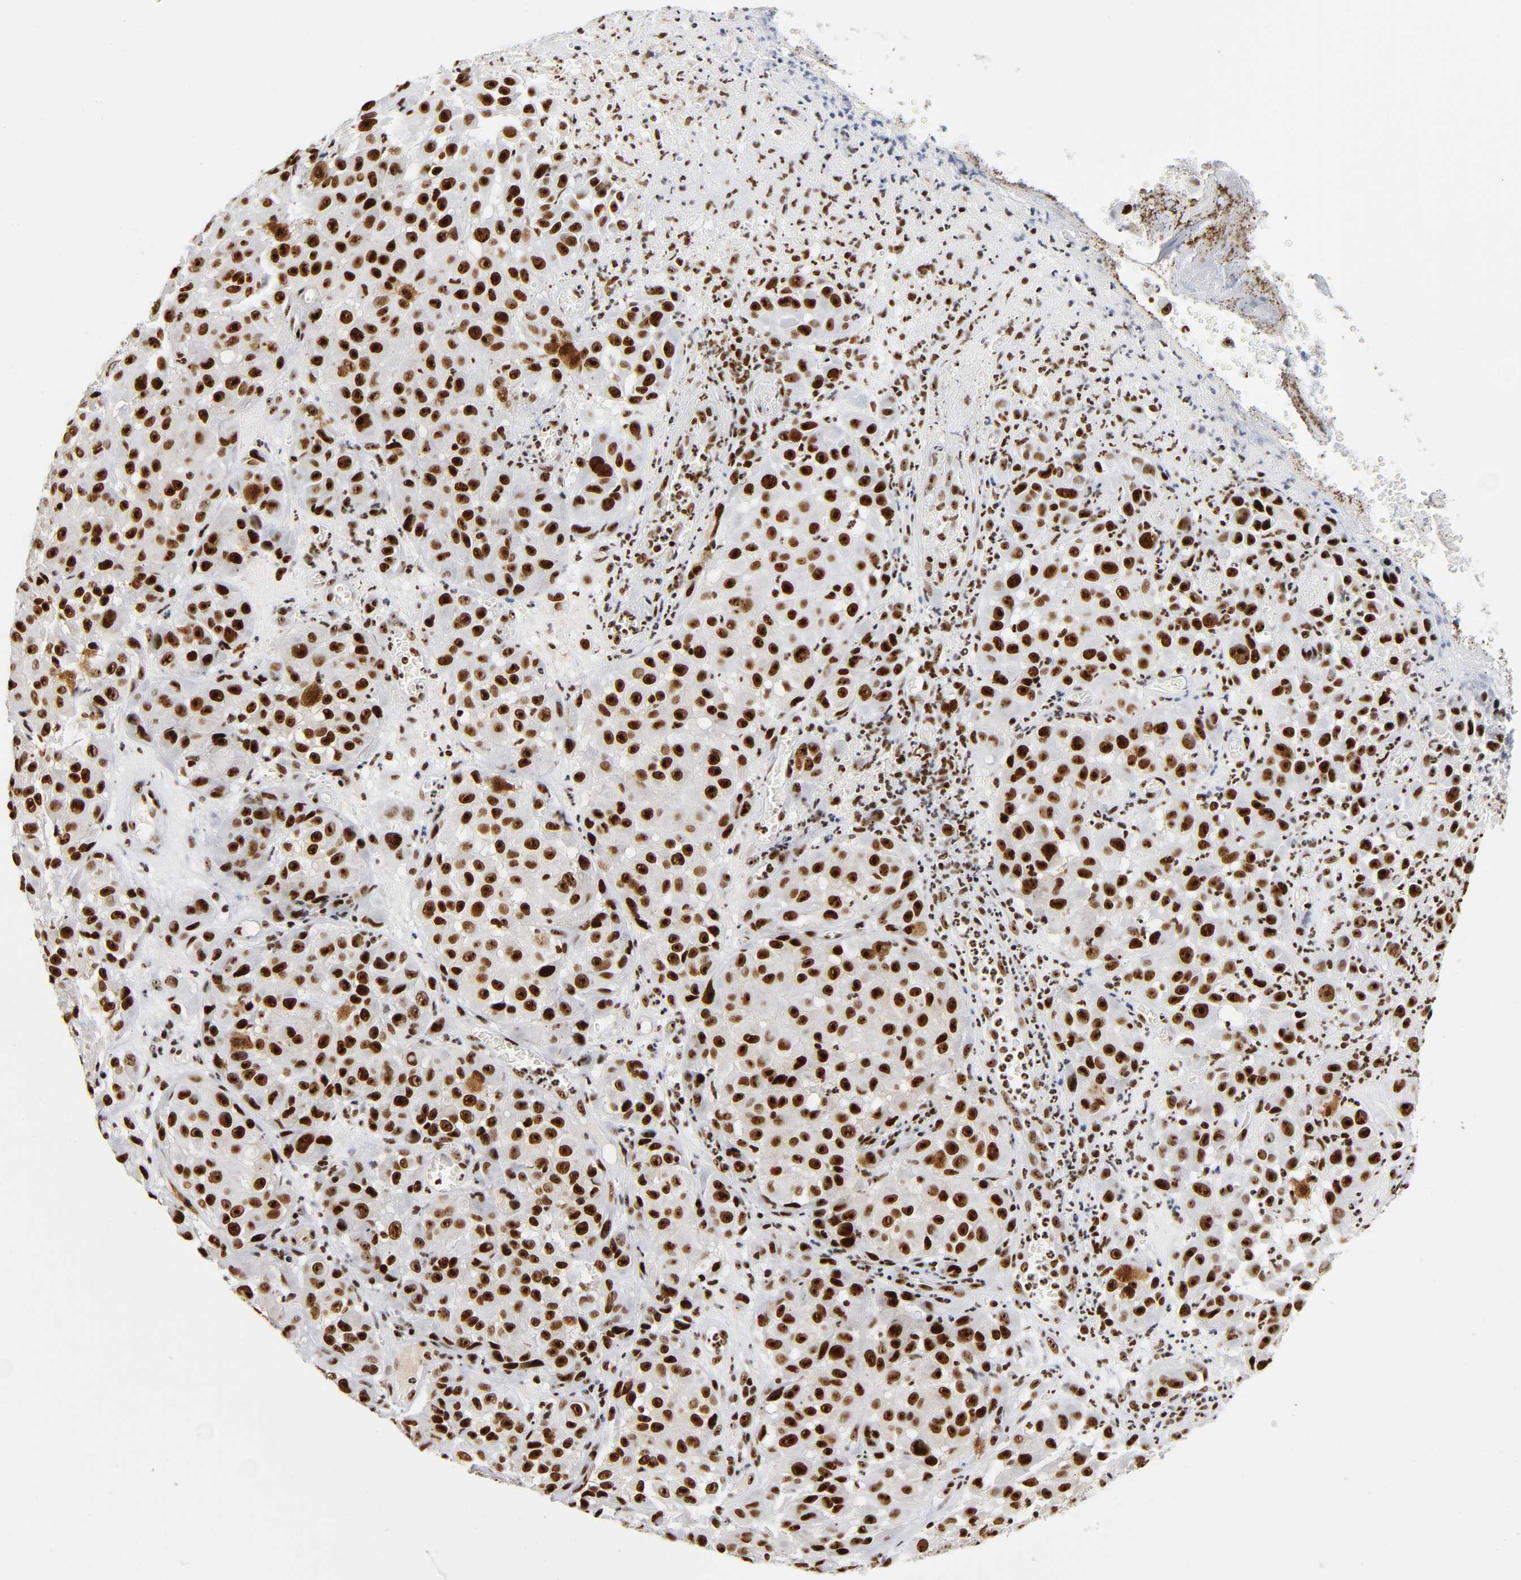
{"staining": {"intensity": "strong", "quantity": ">75%", "location": "nuclear"}, "tissue": "melanoma", "cell_type": "Tumor cells", "image_type": "cancer", "snomed": [{"axis": "morphology", "description": "Malignant melanoma, NOS"}, {"axis": "topography", "description": "Skin"}], "caption": "Approximately >75% of tumor cells in human malignant melanoma display strong nuclear protein staining as visualized by brown immunohistochemical staining.", "gene": "UBTF", "patient": {"sex": "female", "age": 21}}